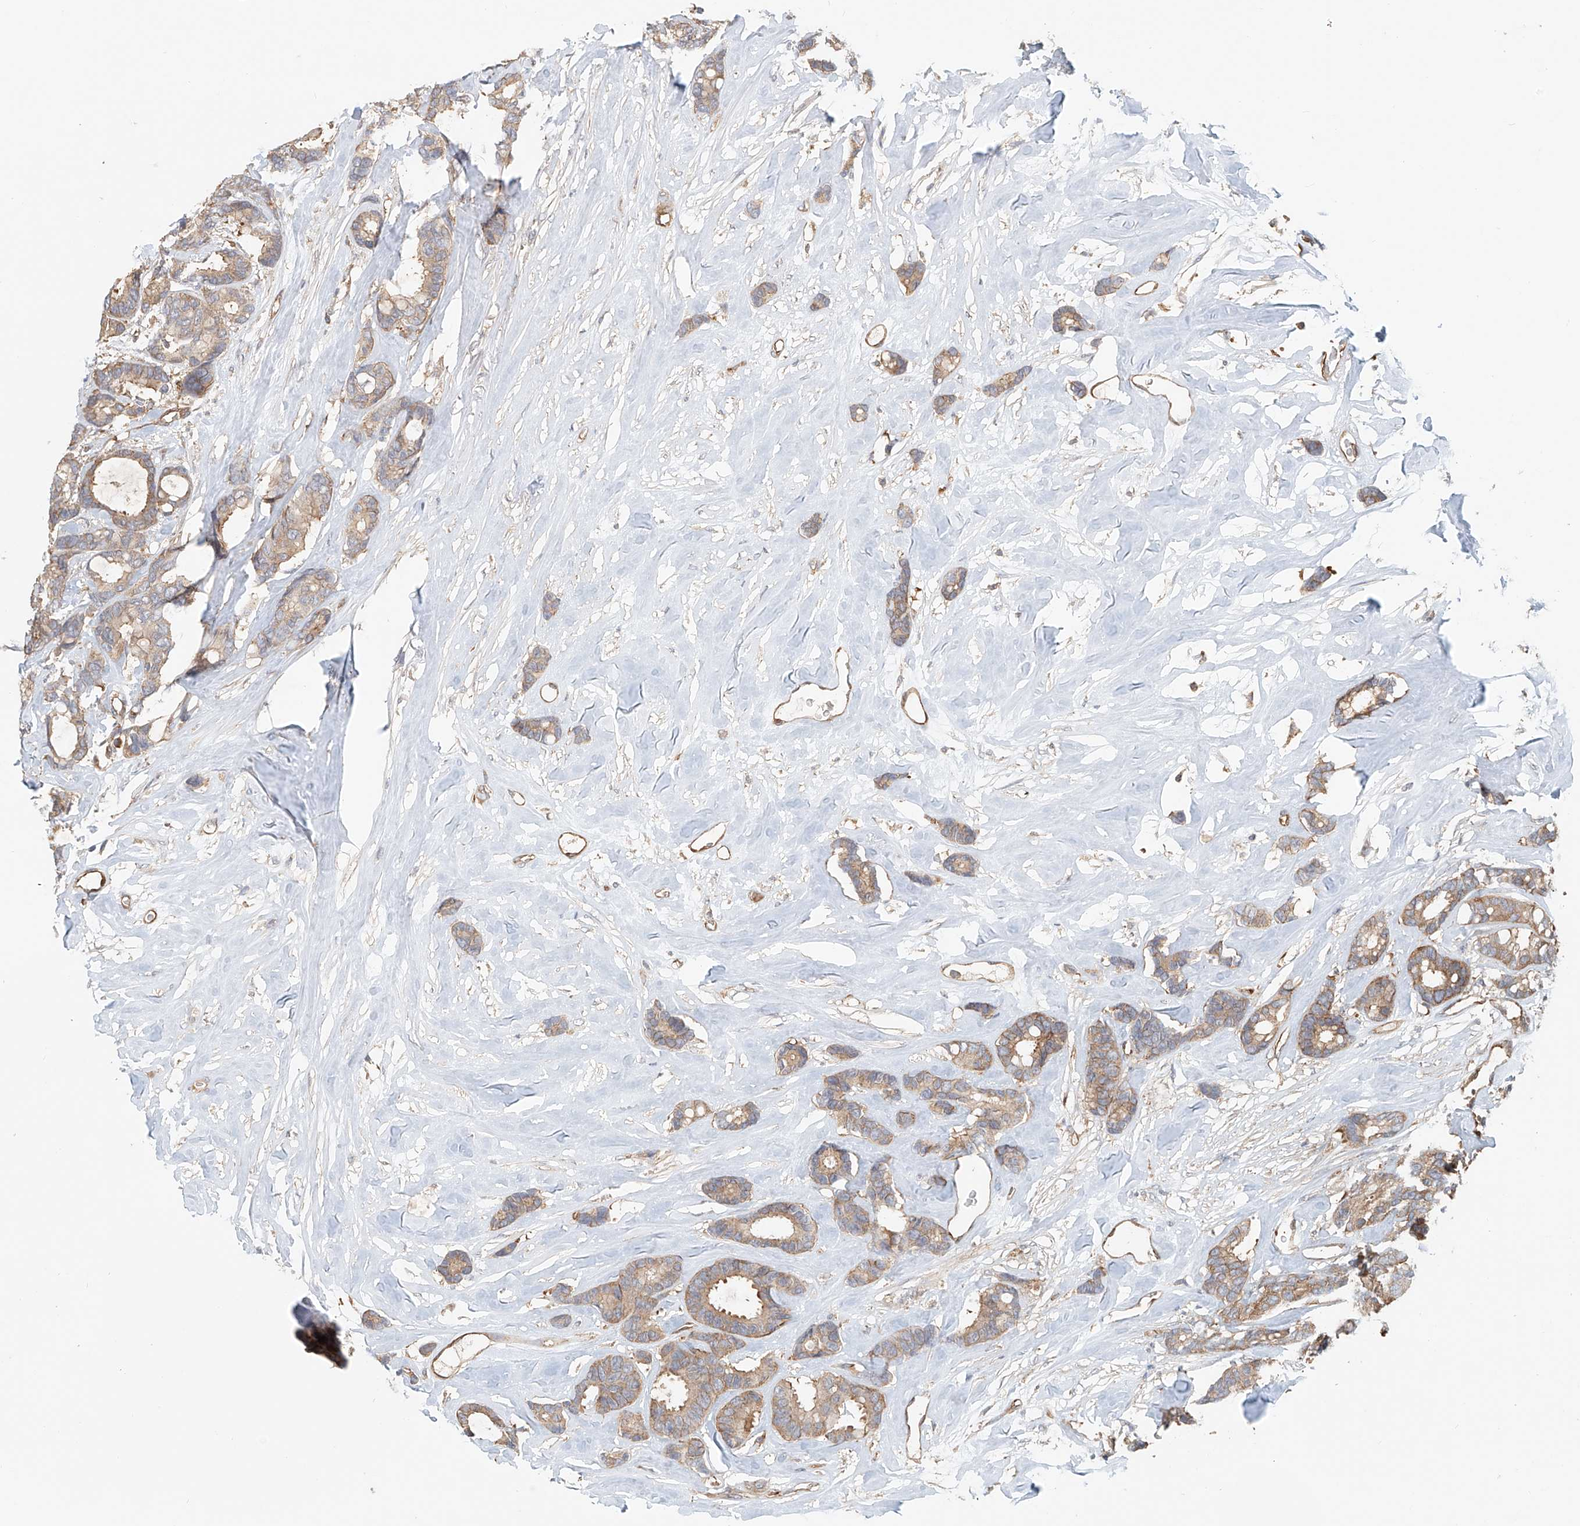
{"staining": {"intensity": "weak", "quantity": ">75%", "location": "cytoplasmic/membranous"}, "tissue": "breast cancer", "cell_type": "Tumor cells", "image_type": "cancer", "snomed": [{"axis": "morphology", "description": "Duct carcinoma"}, {"axis": "topography", "description": "Breast"}], "caption": "A high-resolution histopathology image shows IHC staining of breast invasive ductal carcinoma, which shows weak cytoplasmic/membranous expression in approximately >75% of tumor cells. The staining was performed using DAB (3,3'-diaminobenzidine), with brown indicating positive protein expression. Nuclei are stained blue with hematoxylin.", "gene": "FRYL", "patient": {"sex": "female", "age": 87}}